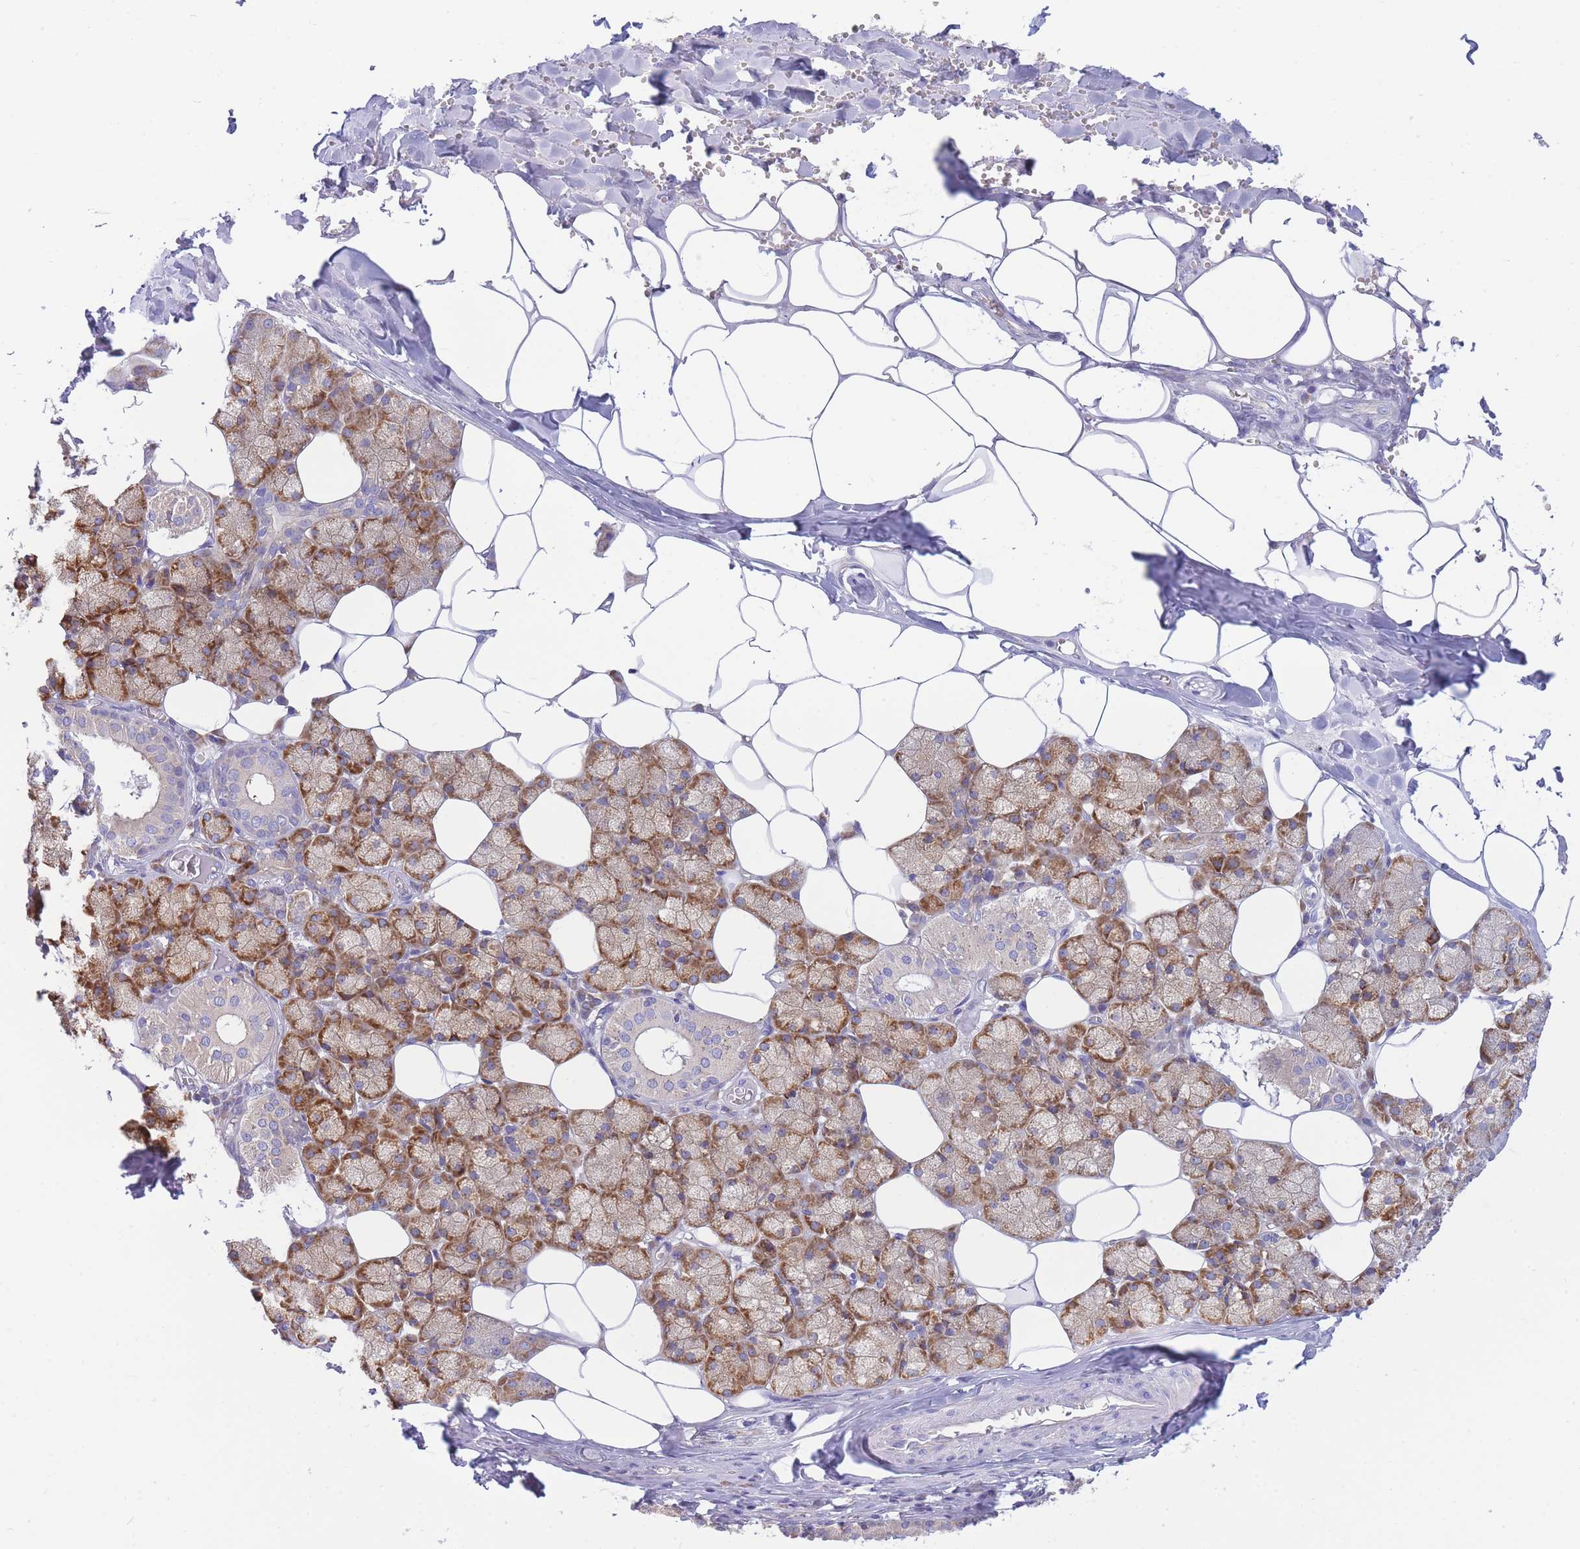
{"staining": {"intensity": "strong", "quantity": "25%-75%", "location": "cytoplasmic/membranous"}, "tissue": "salivary gland", "cell_type": "Glandular cells", "image_type": "normal", "snomed": [{"axis": "morphology", "description": "Normal tissue, NOS"}, {"axis": "topography", "description": "Salivary gland"}], "caption": "Immunohistochemical staining of unremarkable salivary gland displays 25%-75% levels of strong cytoplasmic/membranous protein expression in about 25%-75% of glandular cells.", "gene": "SH2B2", "patient": {"sex": "male", "age": 62}}